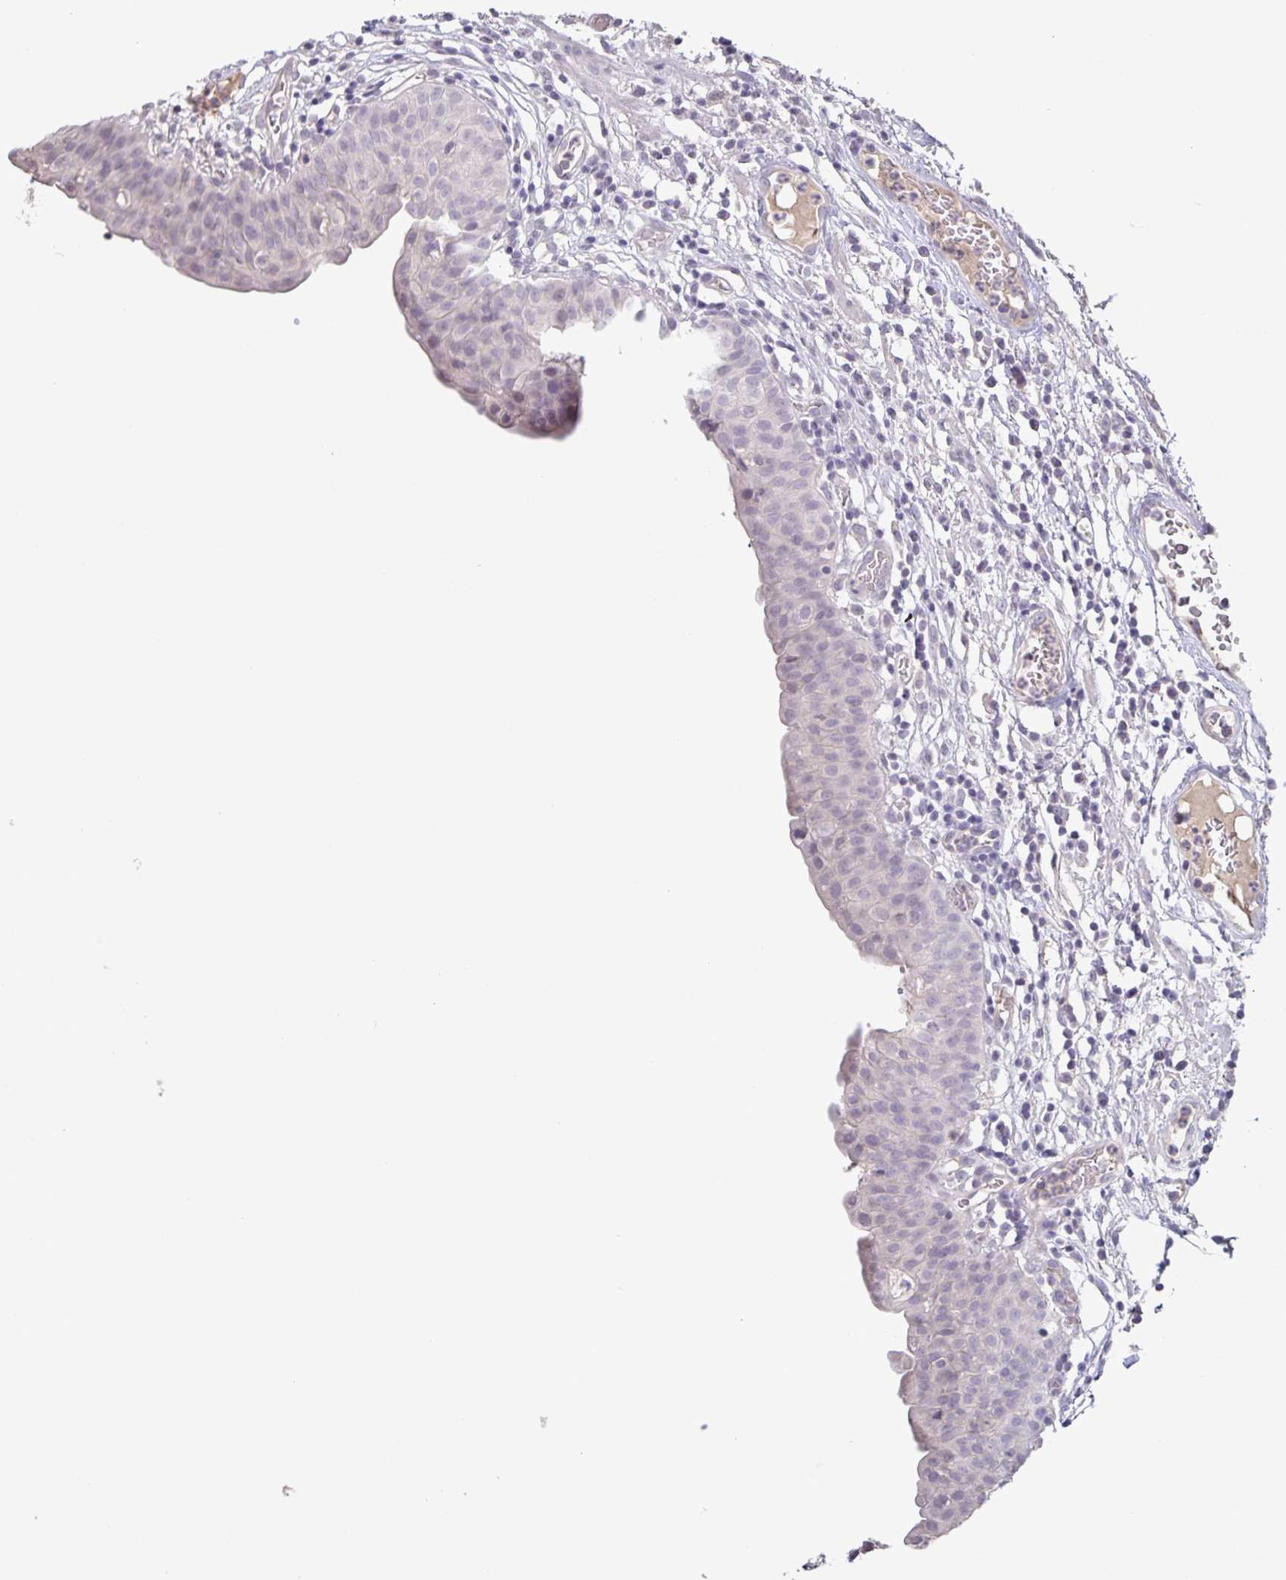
{"staining": {"intensity": "negative", "quantity": "none", "location": "none"}, "tissue": "urinary bladder", "cell_type": "Urothelial cells", "image_type": "normal", "snomed": [{"axis": "morphology", "description": "Normal tissue, NOS"}, {"axis": "morphology", "description": "Inflammation, NOS"}, {"axis": "topography", "description": "Urinary bladder"}], "caption": "Image shows no protein positivity in urothelial cells of unremarkable urinary bladder. (DAB immunohistochemistry with hematoxylin counter stain).", "gene": "INSL5", "patient": {"sex": "male", "age": 57}}